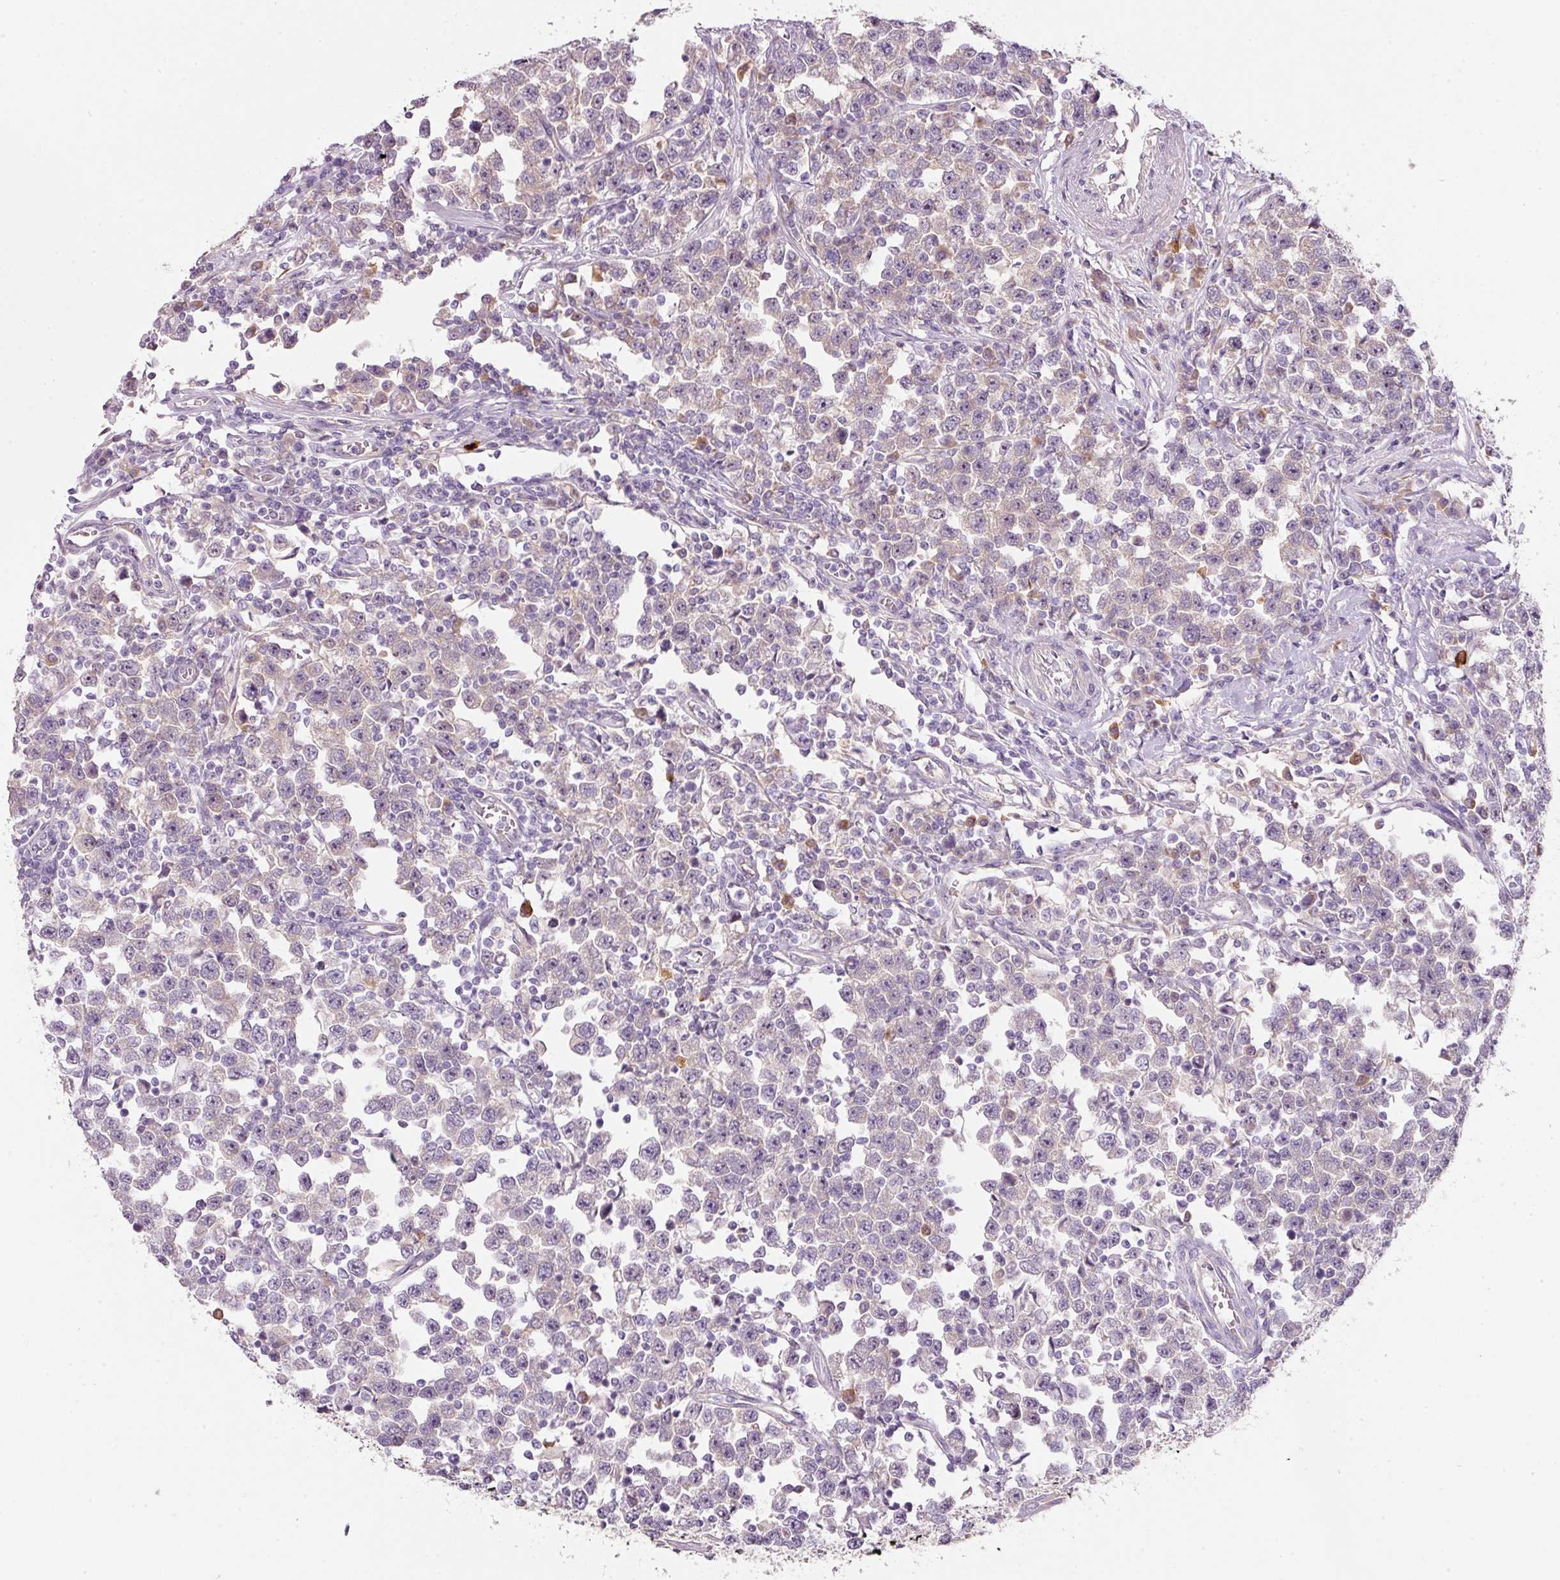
{"staining": {"intensity": "weak", "quantity": "<25%", "location": "cytoplasmic/membranous"}, "tissue": "testis cancer", "cell_type": "Tumor cells", "image_type": "cancer", "snomed": [{"axis": "morphology", "description": "Seminoma, NOS"}, {"axis": "topography", "description": "Testis"}], "caption": "Seminoma (testis) stained for a protein using IHC demonstrates no staining tumor cells.", "gene": "TMEM37", "patient": {"sex": "male", "age": 43}}